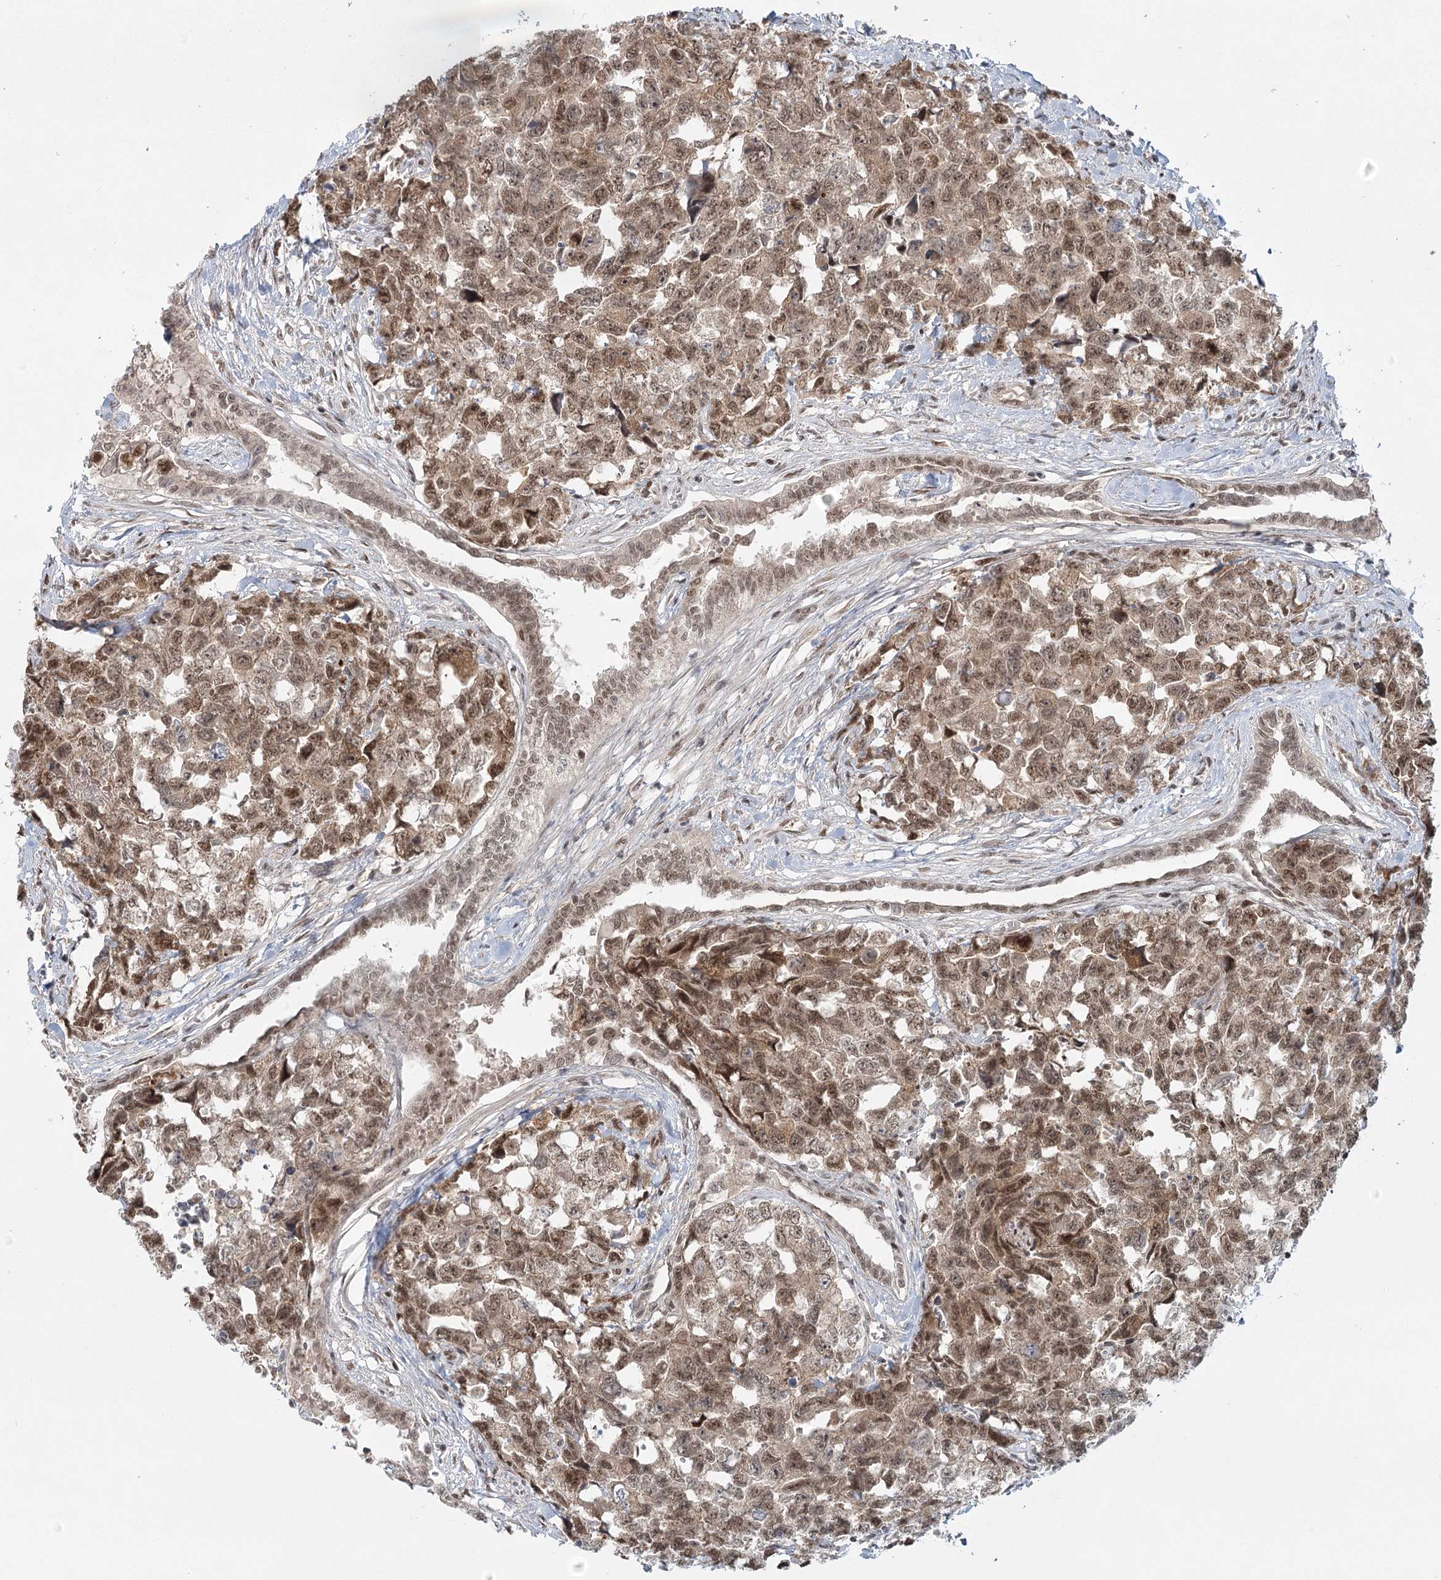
{"staining": {"intensity": "moderate", "quantity": ">75%", "location": "cytoplasmic/membranous,nuclear"}, "tissue": "testis cancer", "cell_type": "Tumor cells", "image_type": "cancer", "snomed": [{"axis": "morphology", "description": "Carcinoma, Embryonal, NOS"}, {"axis": "topography", "description": "Testis"}], "caption": "Protein staining by immunohistochemistry (IHC) shows moderate cytoplasmic/membranous and nuclear staining in about >75% of tumor cells in testis cancer.", "gene": "R3HCC1L", "patient": {"sex": "male", "age": 31}}